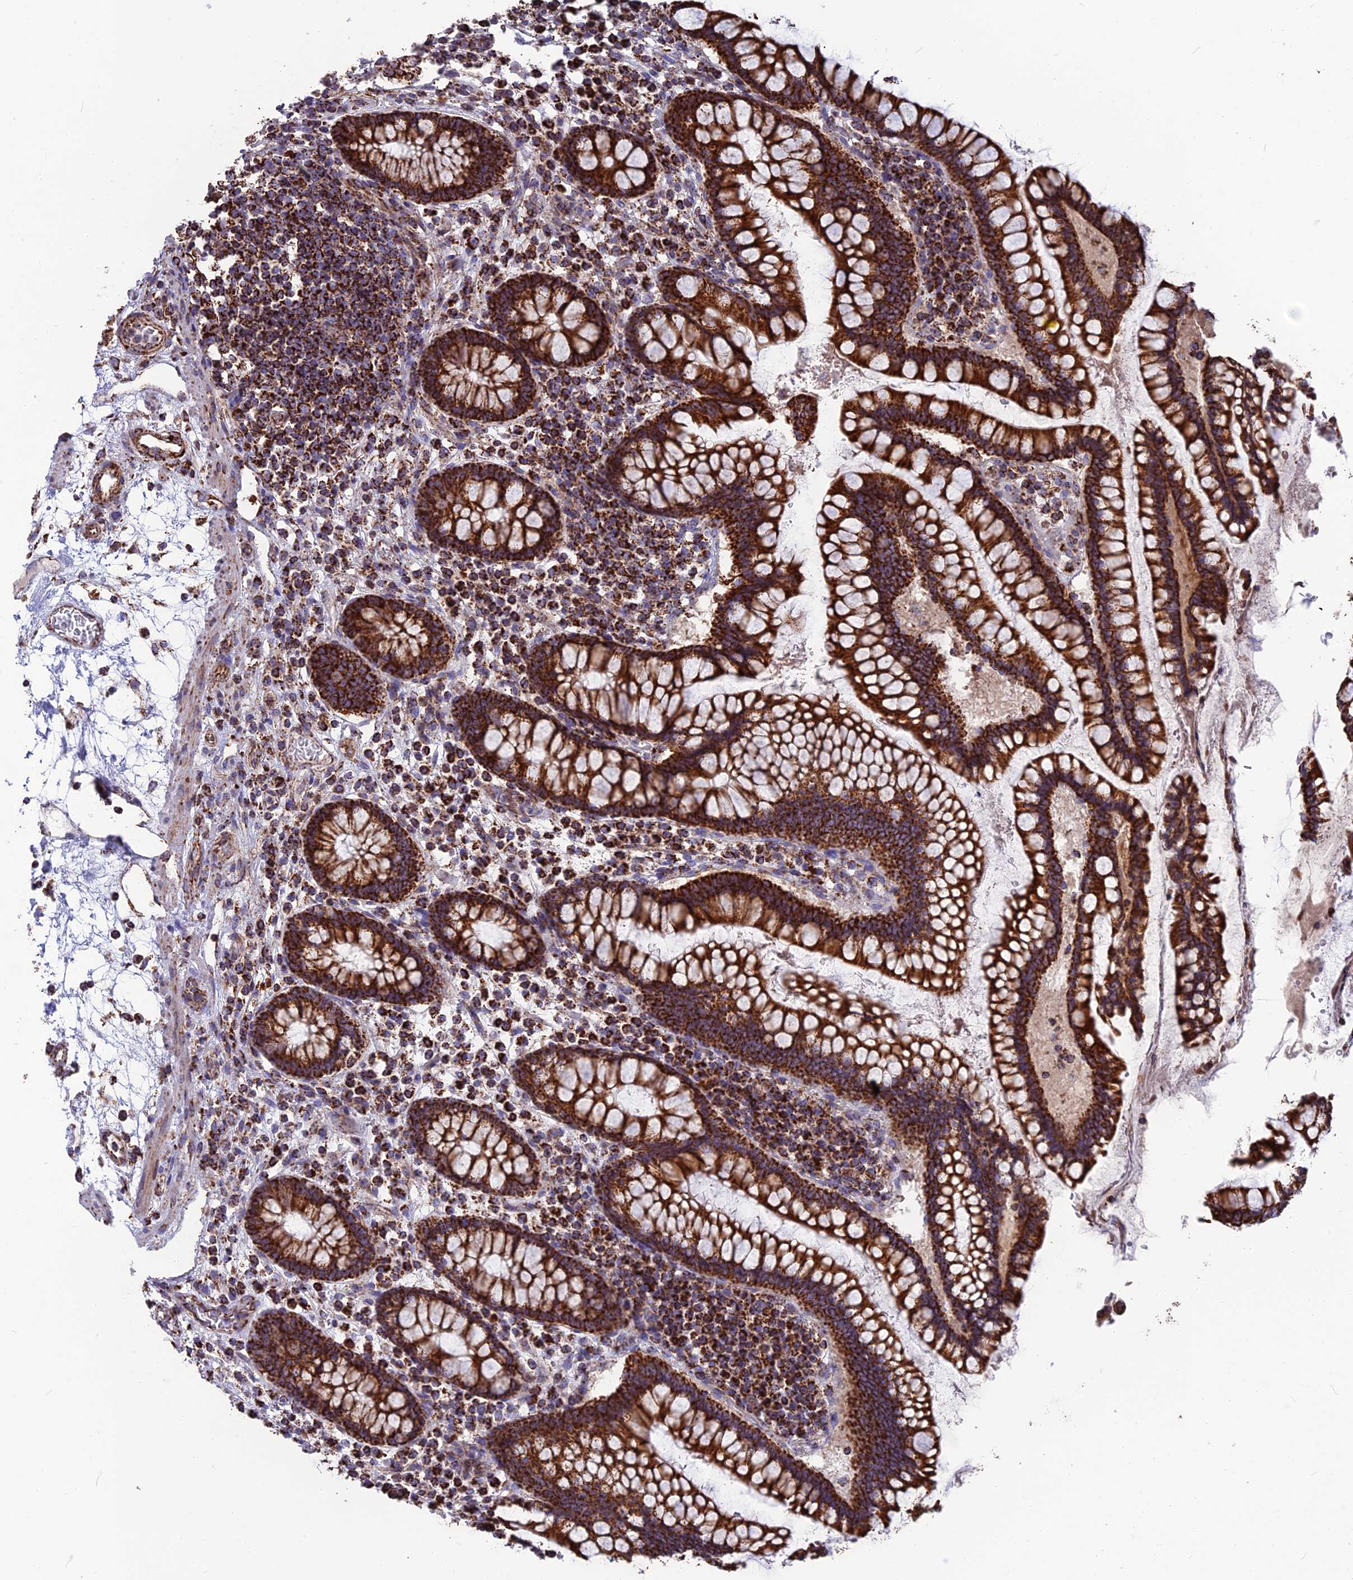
{"staining": {"intensity": "strong", "quantity": ">75%", "location": "cytoplasmic/membranous"}, "tissue": "colon", "cell_type": "Endothelial cells", "image_type": "normal", "snomed": [{"axis": "morphology", "description": "Normal tissue, NOS"}, {"axis": "topography", "description": "Colon"}], "caption": "The image demonstrates staining of normal colon, revealing strong cytoplasmic/membranous protein staining (brown color) within endothelial cells.", "gene": "CS", "patient": {"sex": "female", "age": 79}}